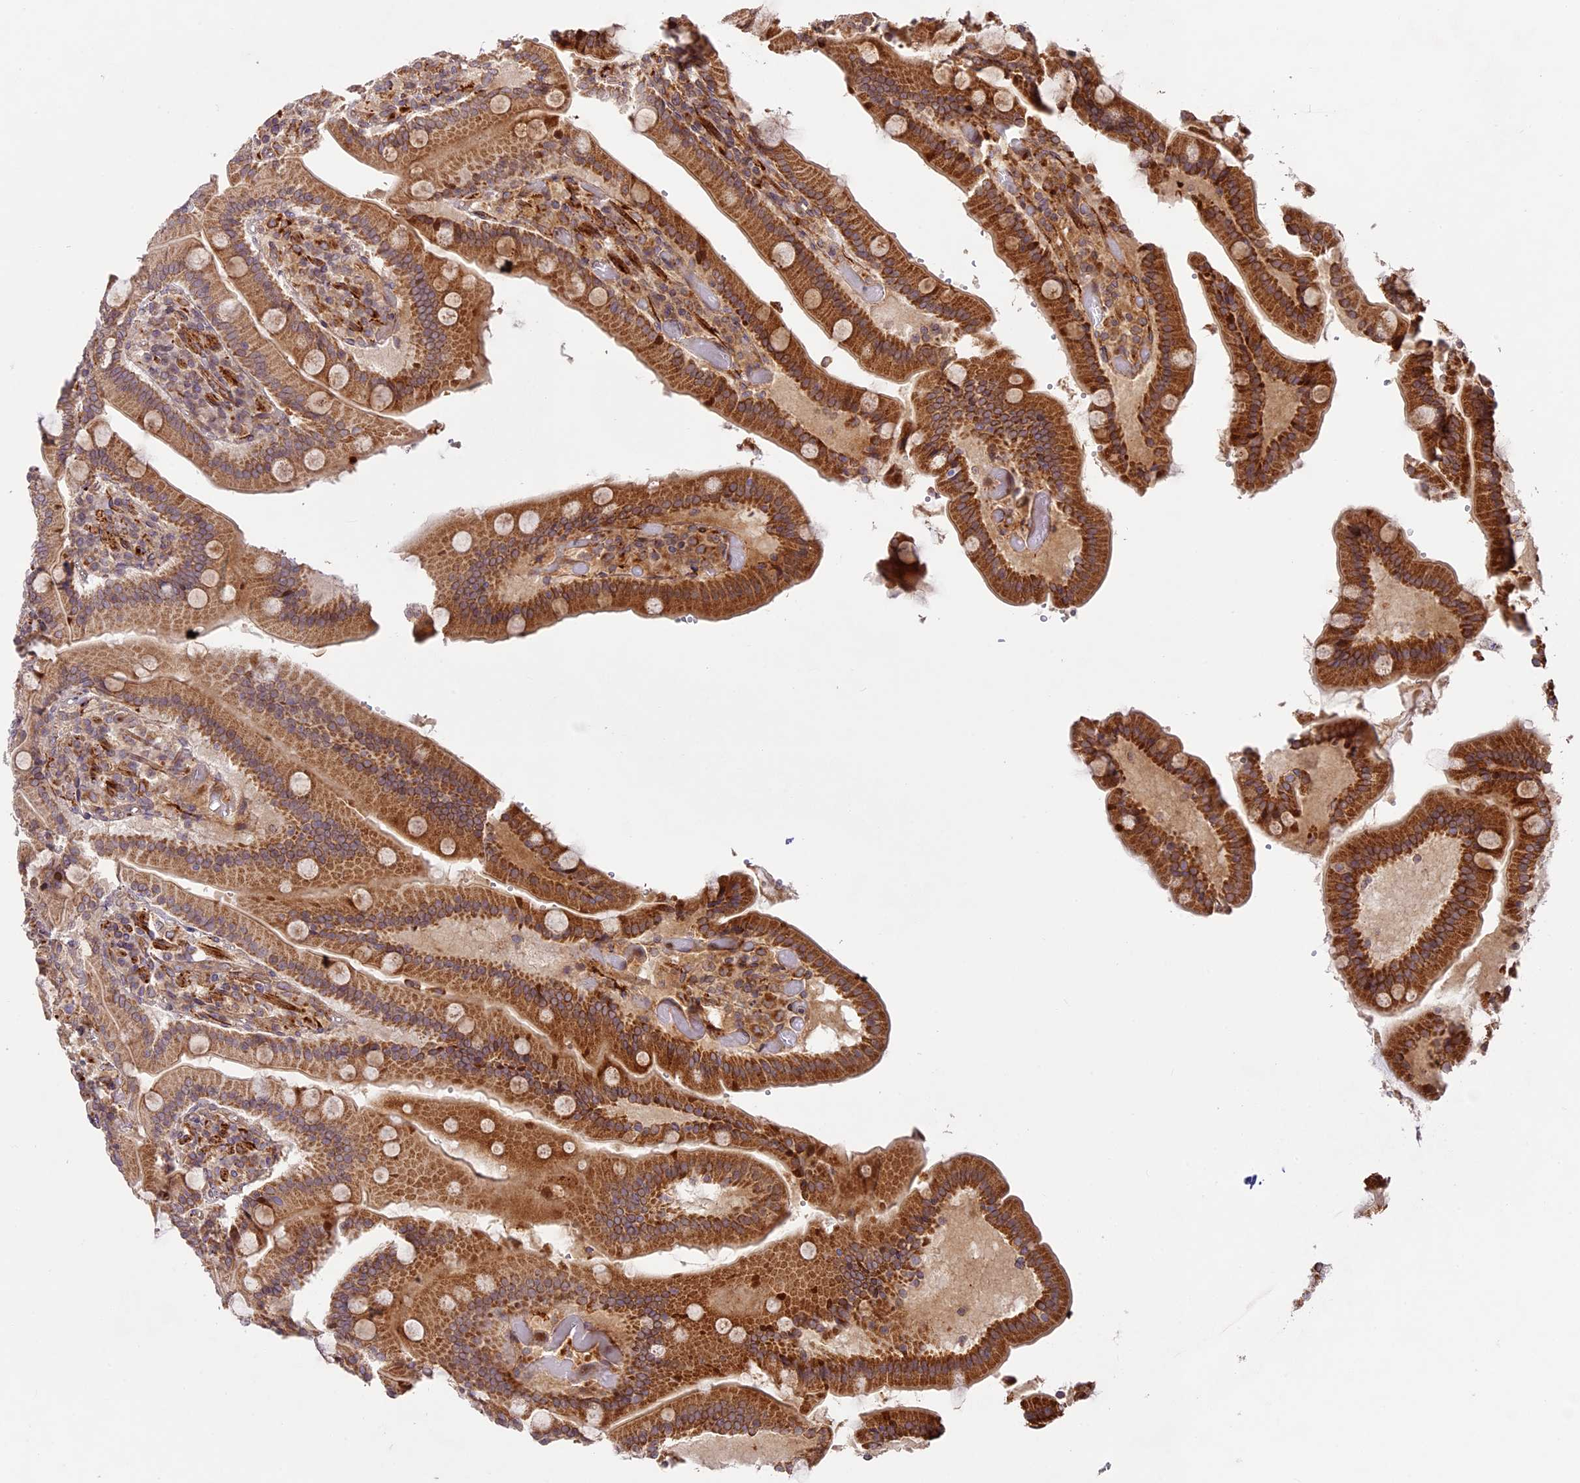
{"staining": {"intensity": "strong", "quantity": ">75%", "location": "cytoplasmic/membranous"}, "tissue": "duodenum", "cell_type": "Glandular cells", "image_type": "normal", "snomed": [{"axis": "morphology", "description": "Normal tissue, NOS"}, {"axis": "topography", "description": "Duodenum"}], "caption": "IHC (DAB) staining of benign duodenum displays strong cytoplasmic/membranous protein positivity in about >75% of glandular cells. (DAB (3,3'-diaminobenzidine) = brown stain, brightfield microscopy at high magnification).", "gene": "DGKH", "patient": {"sex": "female", "age": 62}}